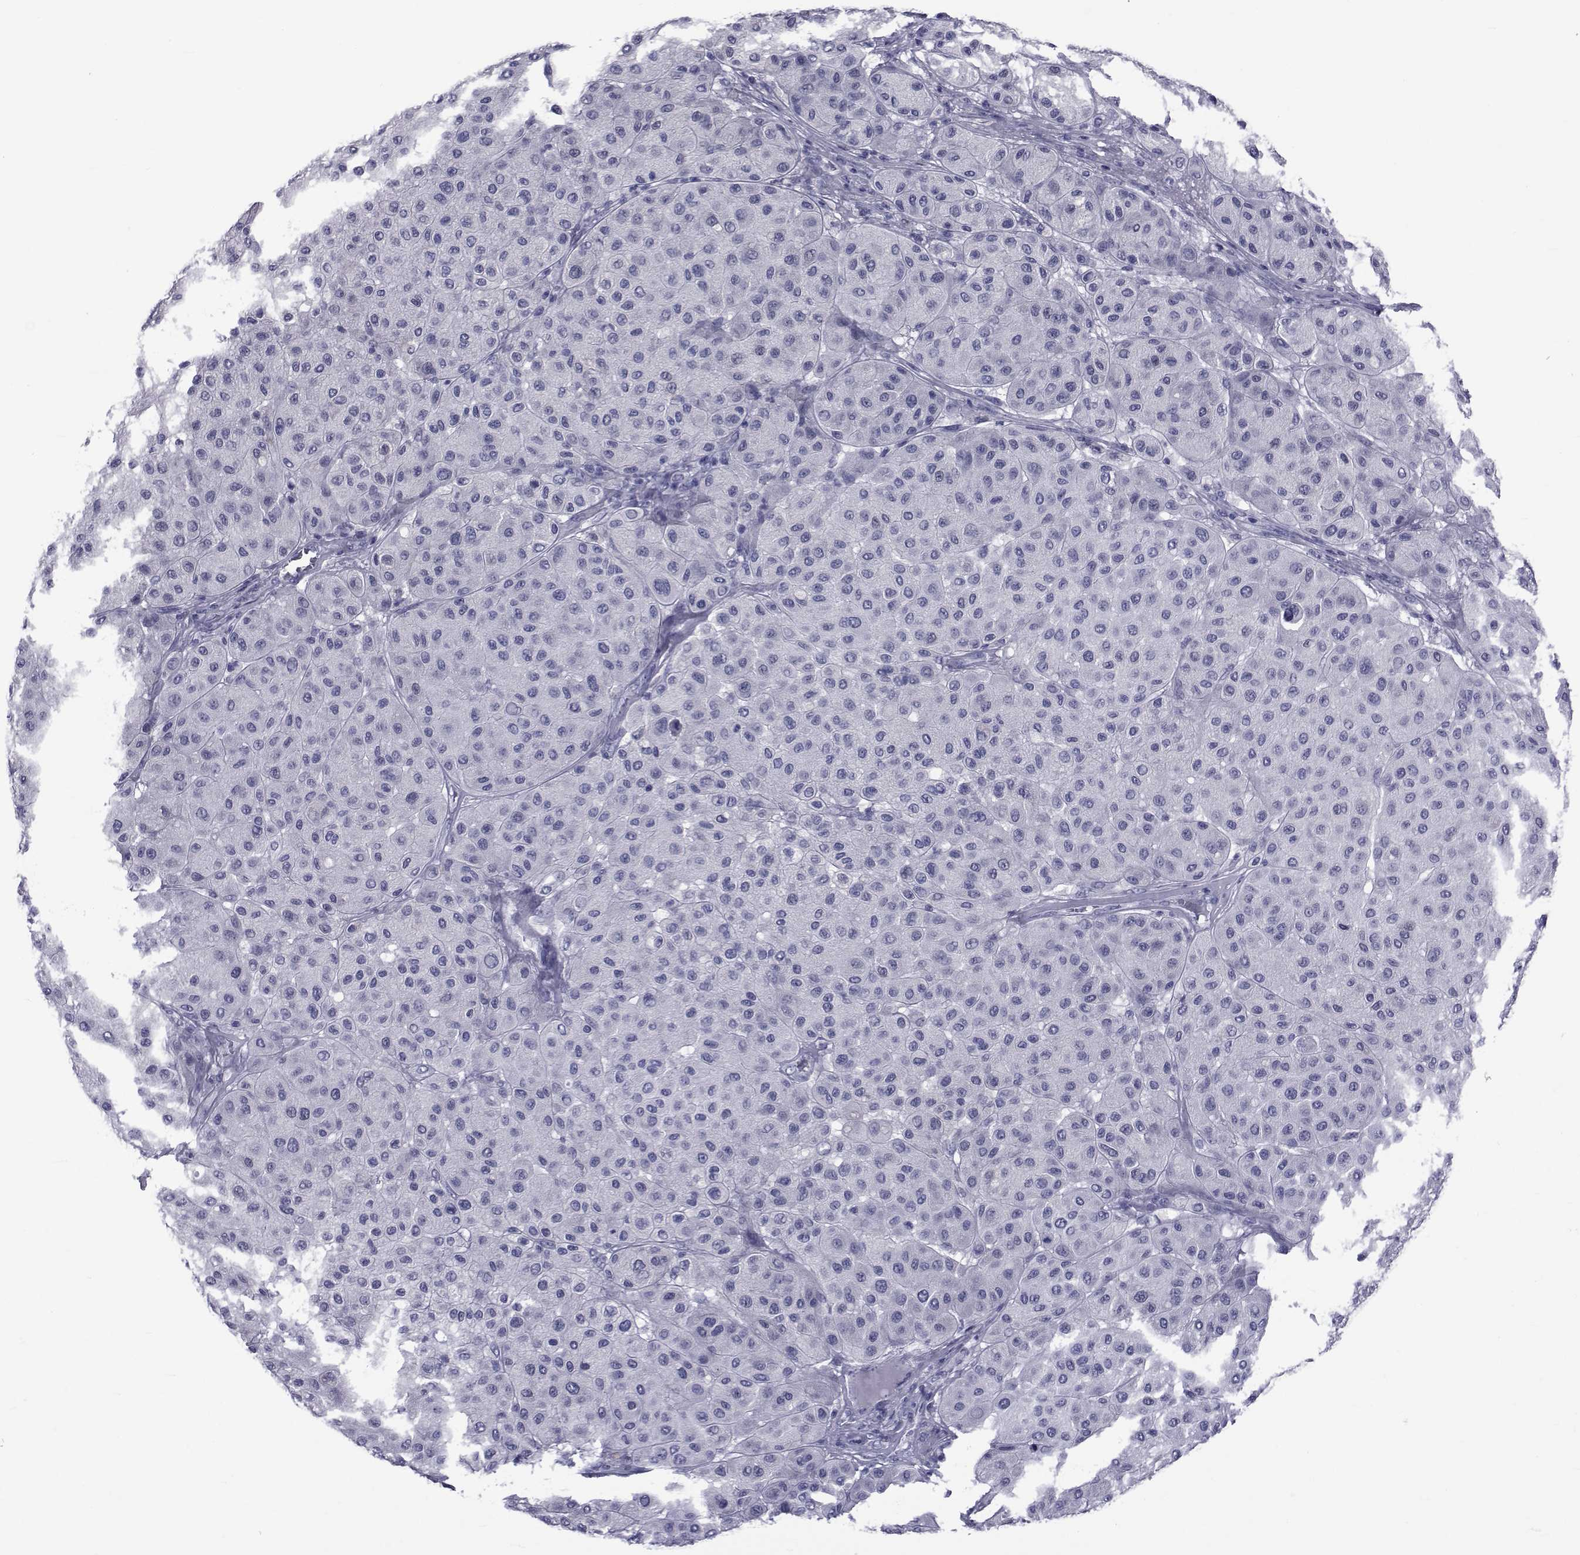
{"staining": {"intensity": "negative", "quantity": "none", "location": "none"}, "tissue": "melanoma", "cell_type": "Tumor cells", "image_type": "cancer", "snomed": [{"axis": "morphology", "description": "Malignant melanoma, Metastatic site"}, {"axis": "topography", "description": "Smooth muscle"}], "caption": "This micrograph is of malignant melanoma (metastatic site) stained with immunohistochemistry to label a protein in brown with the nuclei are counter-stained blue. There is no staining in tumor cells.", "gene": "GKAP1", "patient": {"sex": "male", "age": 41}}